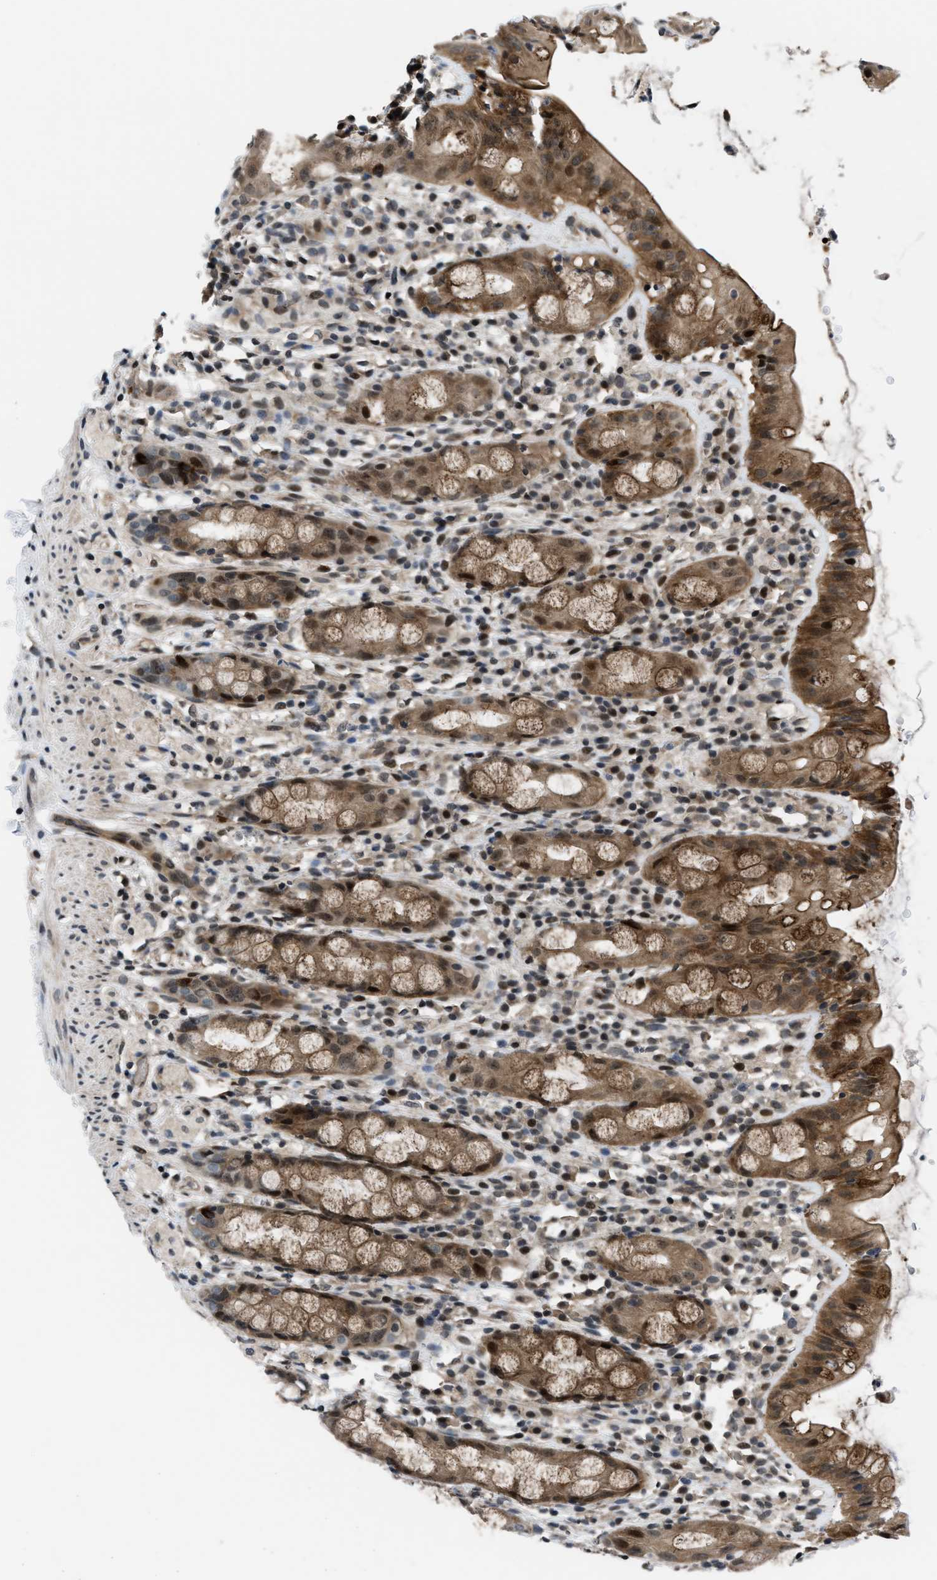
{"staining": {"intensity": "moderate", "quantity": ">75%", "location": "cytoplasmic/membranous,nuclear"}, "tissue": "rectum", "cell_type": "Glandular cells", "image_type": "normal", "snomed": [{"axis": "morphology", "description": "Normal tissue, NOS"}, {"axis": "topography", "description": "Rectum"}], "caption": "IHC photomicrograph of benign rectum: human rectum stained using immunohistochemistry demonstrates medium levels of moderate protein expression localized specifically in the cytoplasmic/membranous,nuclear of glandular cells, appearing as a cytoplasmic/membranous,nuclear brown color.", "gene": "SETD5", "patient": {"sex": "male", "age": 44}}